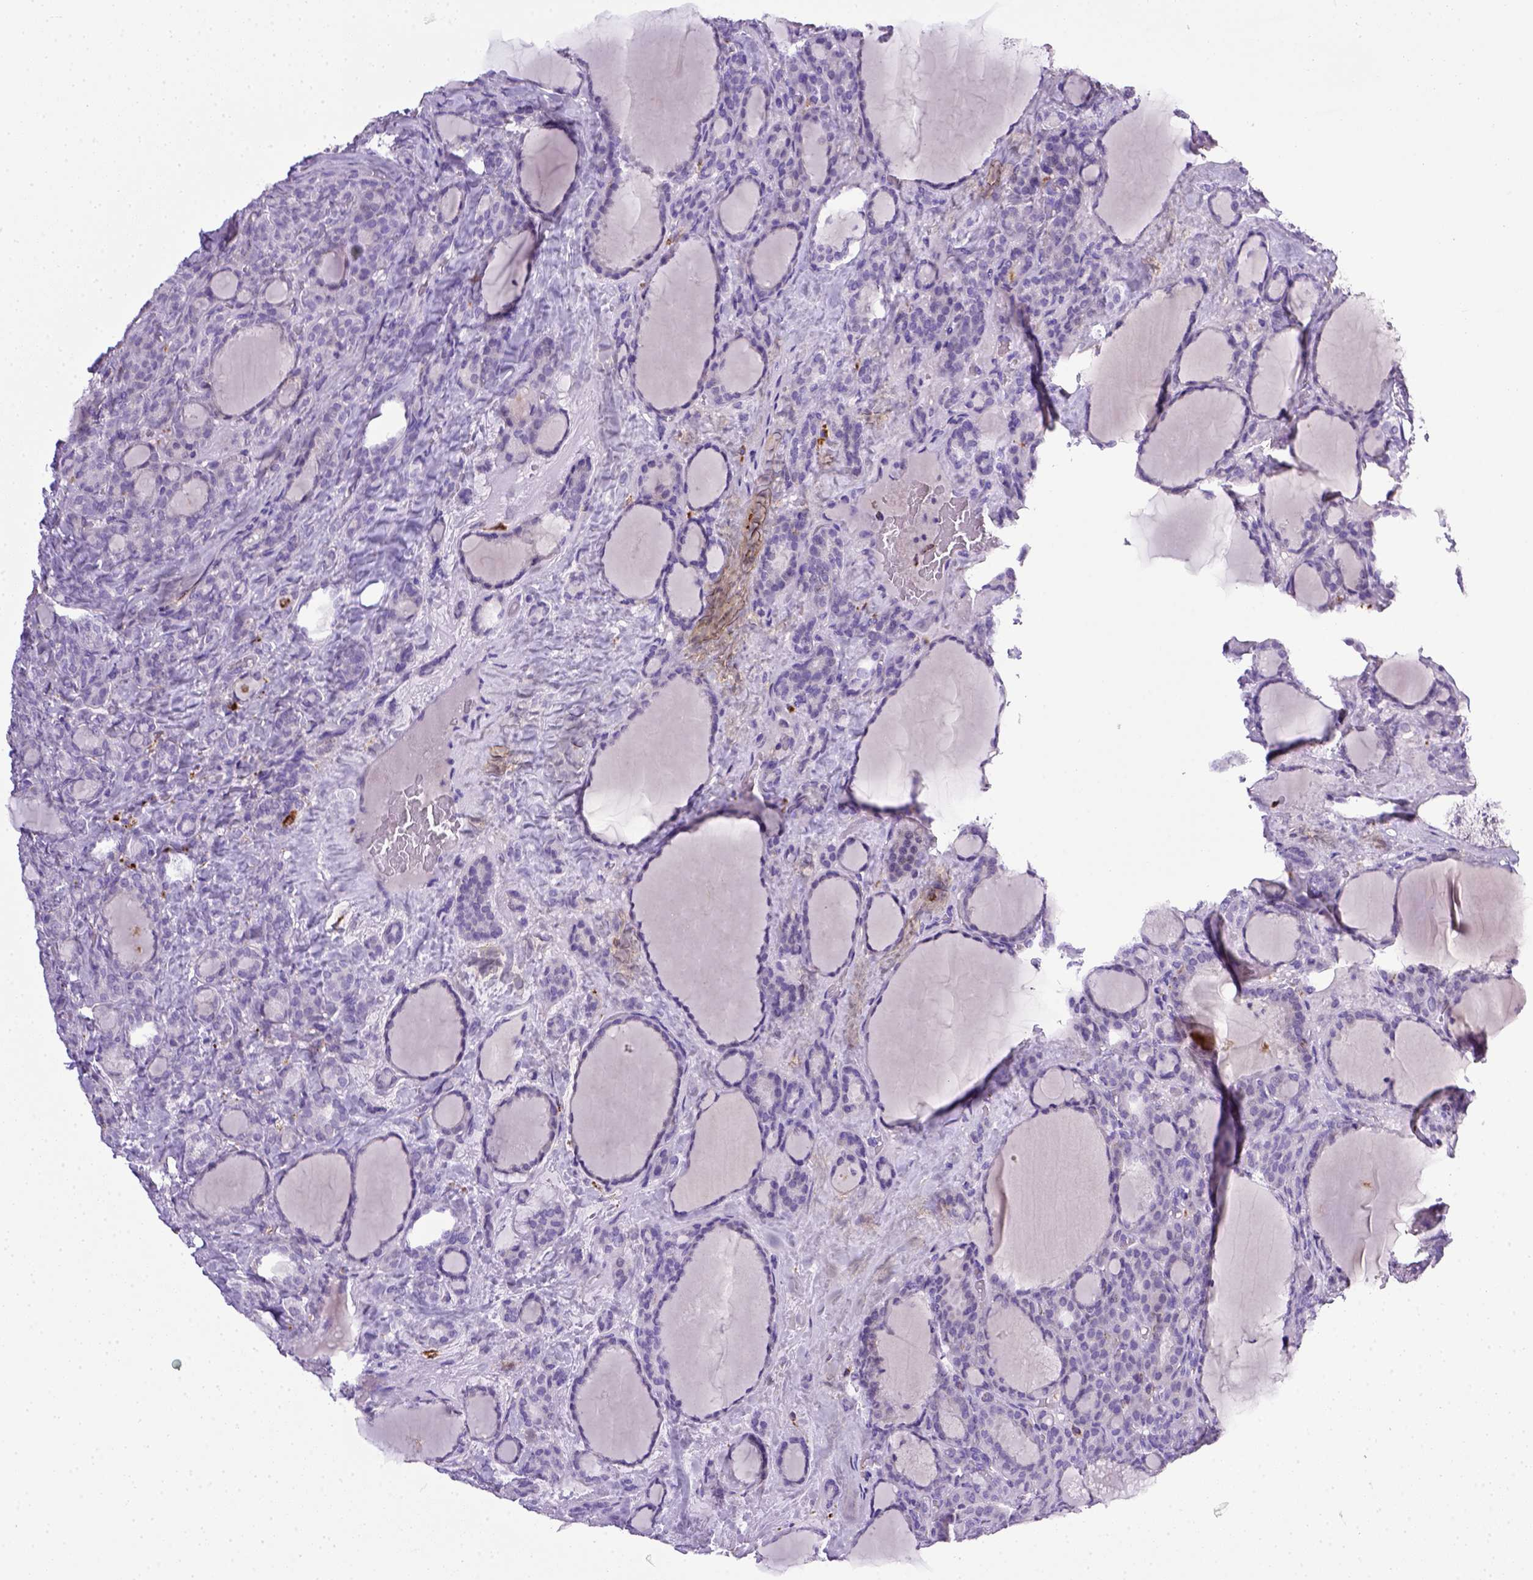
{"staining": {"intensity": "negative", "quantity": "none", "location": "none"}, "tissue": "thyroid cancer", "cell_type": "Tumor cells", "image_type": "cancer", "snomed": [{"axis": "morphology", "description": "Normal tissue, NOS"}, {"axis": "morphology", "description": "Follicular adenoma carcinoma, NOS"}, {"axis": "topography", "description": "Thyroid gland"}], "caption": "There is no significant expression in tumor cells of thyroid cancer. (DAB (3,3'-diaminobenzidine) immunohistochemistry (IHC) visualized using brightfield microscopy, high magnification).", "gene": "CD68", "patient": {"sex": "female", "age": 31}}